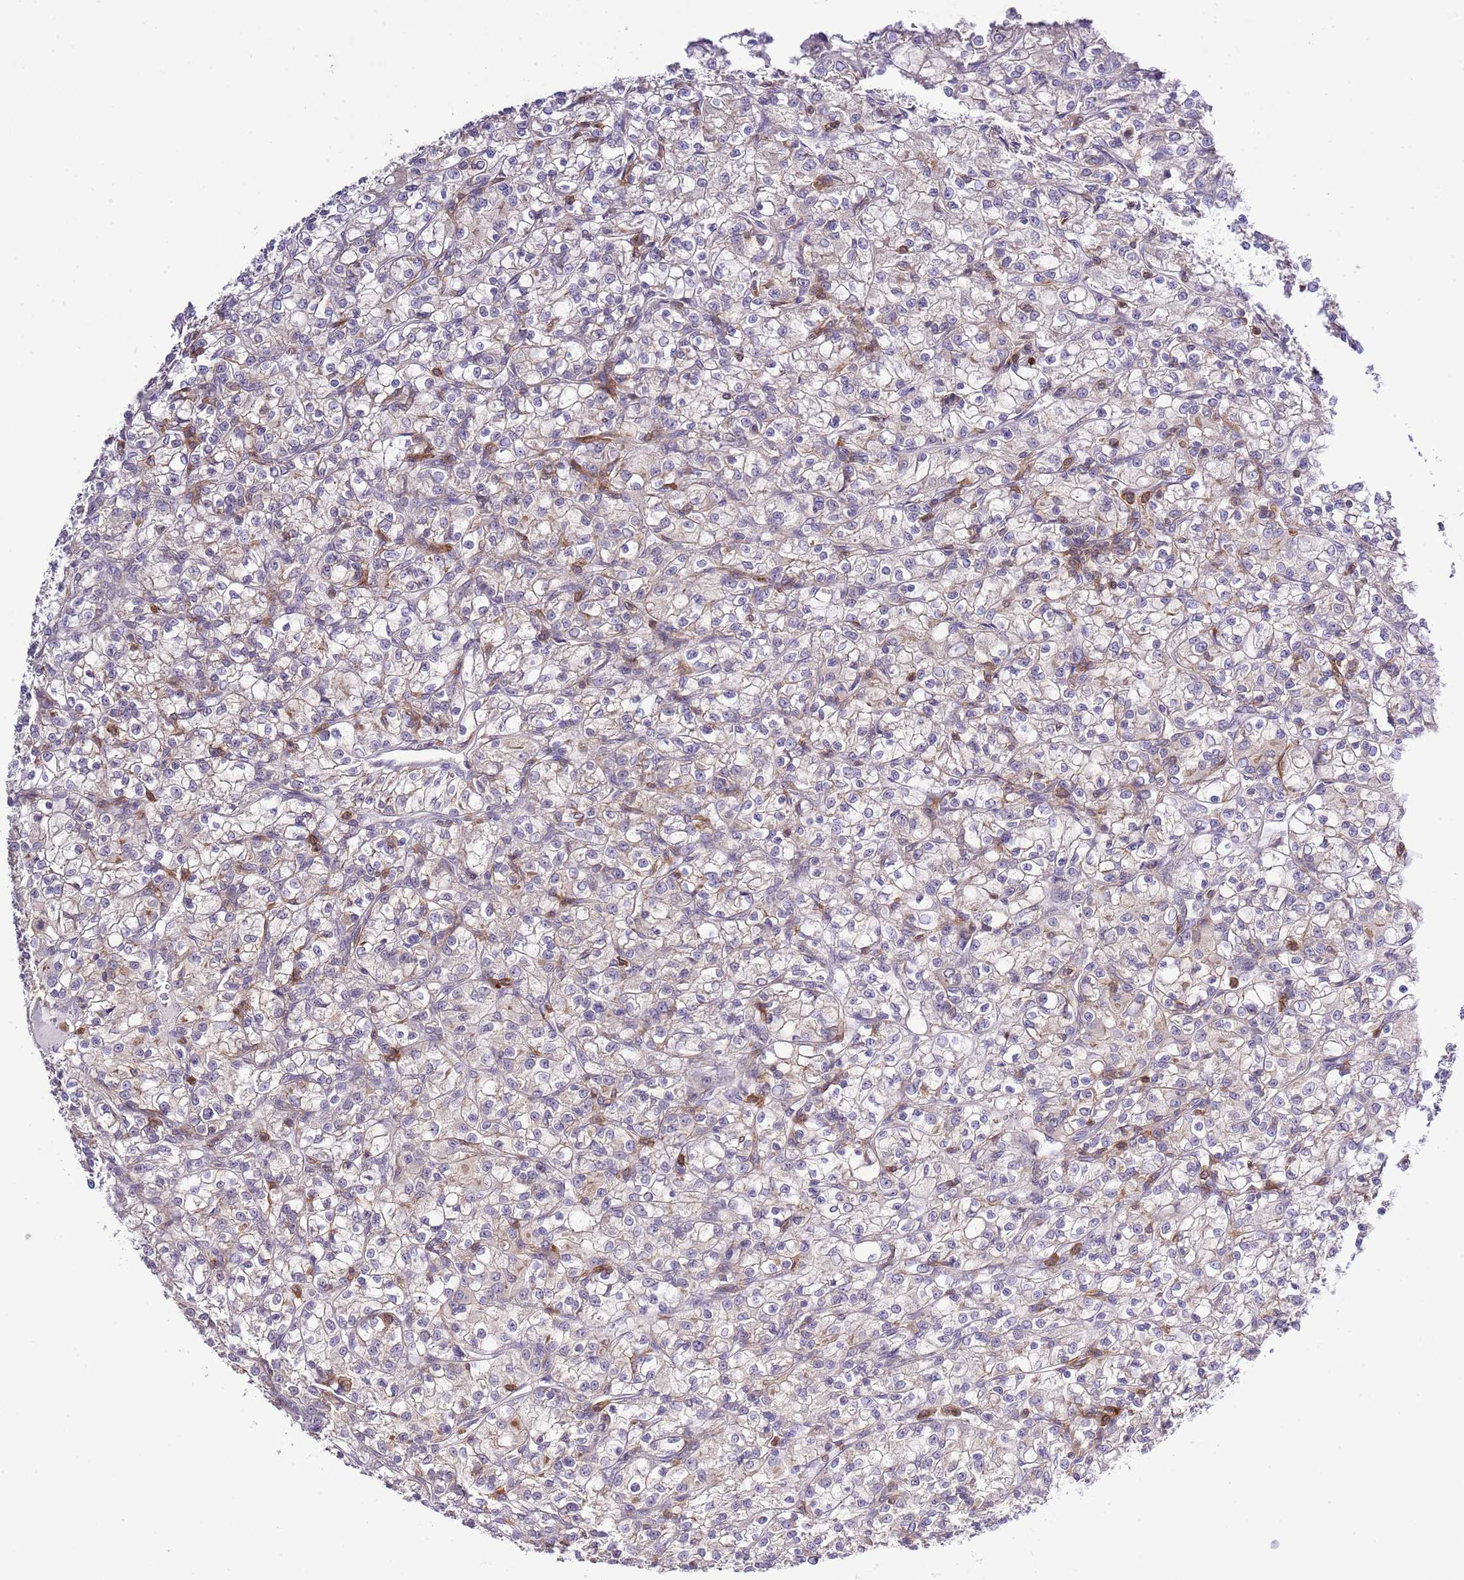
{"staining": {"intensity": "weak", "quantity": "<25%", "location": "cytoplasmic/membranous"}, "tissue": "renal cancer", "cell_type": "Tumor cells", "image_type": "cancer", "snomed": [{"axis": "morphology", "description": "Adenocarcinoma, NOS"}, {"axis": "topography", "description": "Kidney"}], "caption": "The micrograph shows no staining of tumor cells in renal adenocarcinoma.", "gene": "EFHD1", "patient": {"sex": "female", "age": 59}}